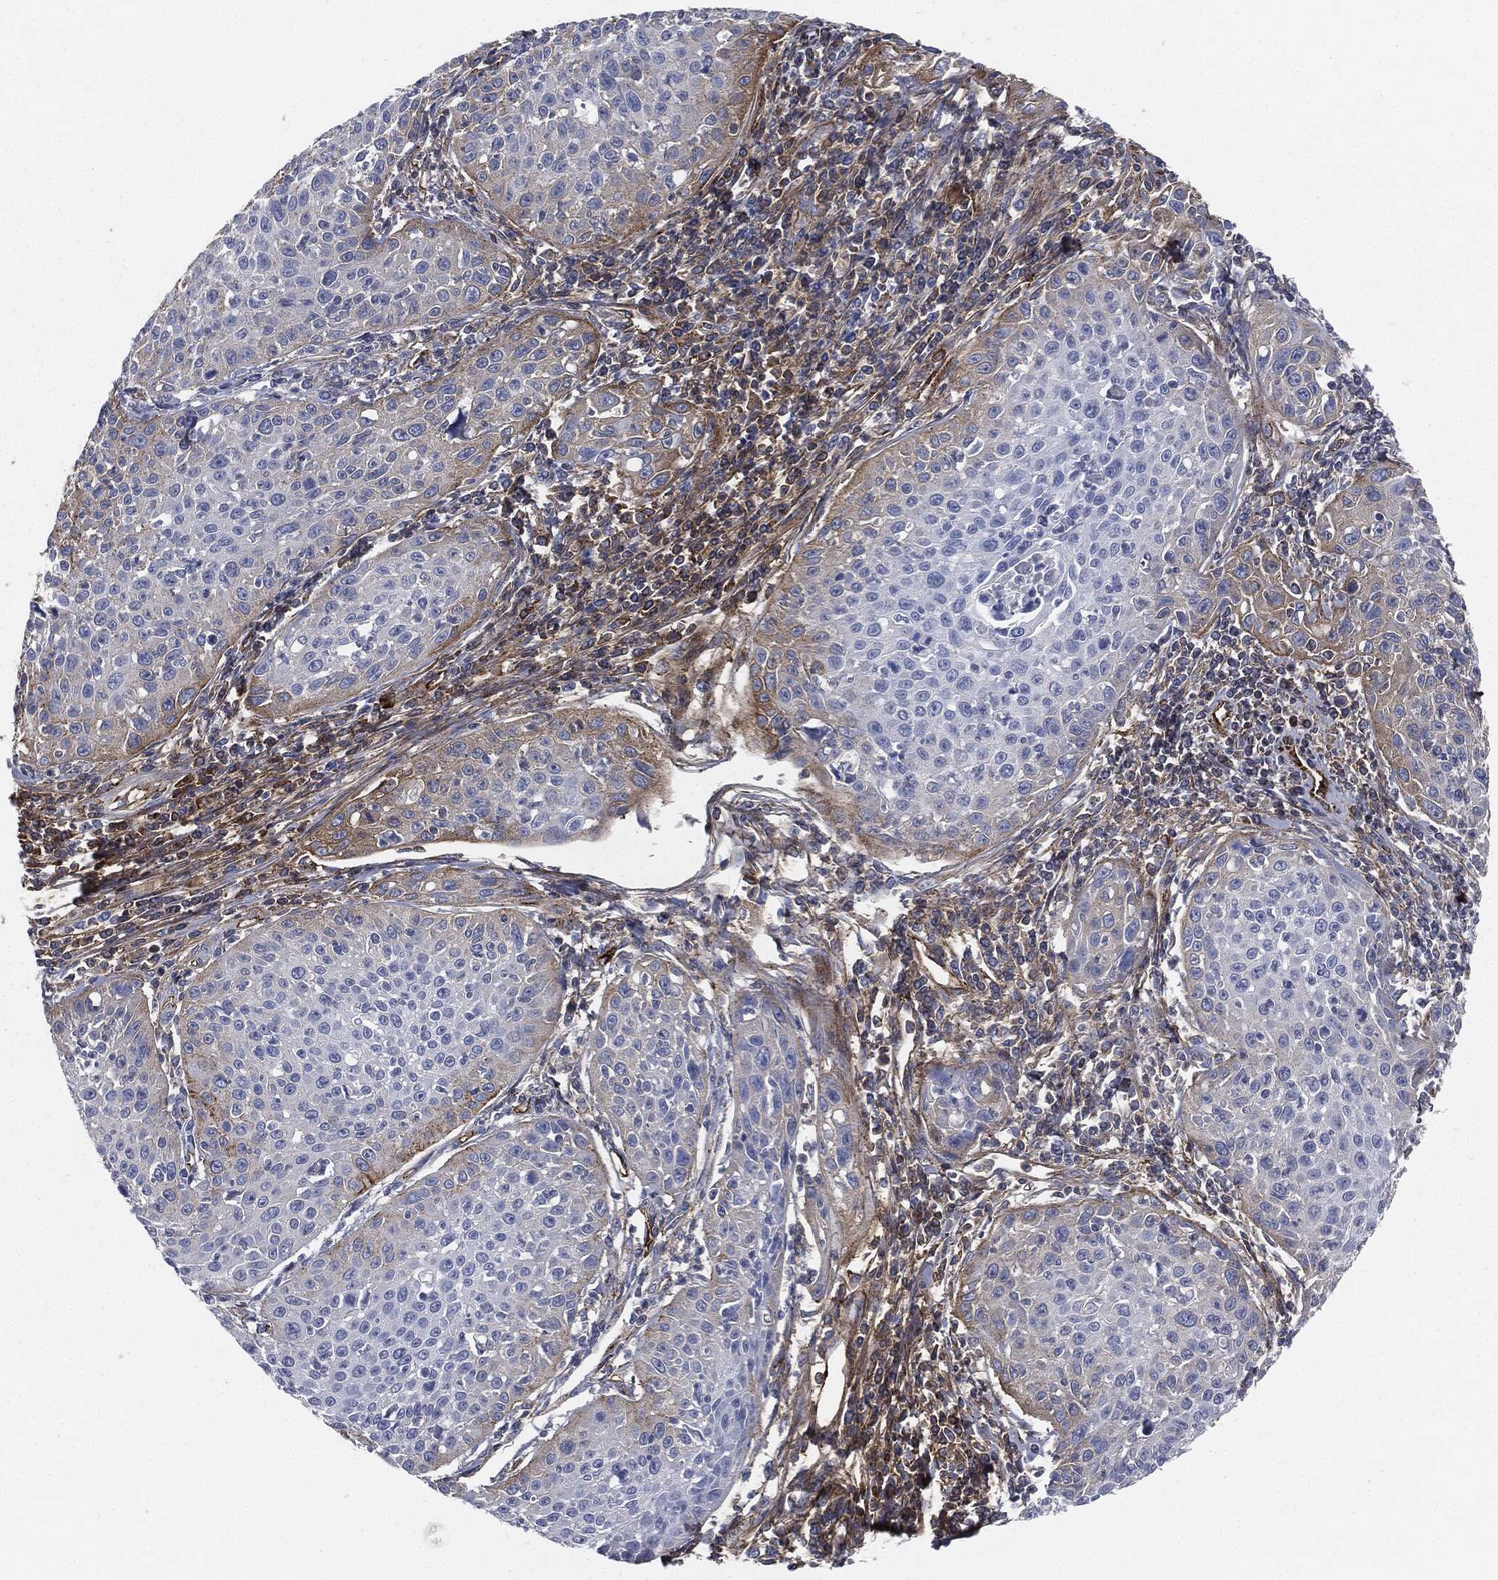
{"staining": {"intensity": "moderate", "quantity": "<25%", "location": "cytoplasmic/membranous"}, "tissue": "cervical cancer", "cell_type": "Tumor cells", "image_type": "cancer", "snomed": [{"axis": "morphology", "description": "Squamous cell carcinoma, NOS"}, {"axis": "topography", "description": "Cervix"}], "caption": "Moderate cytoplasmic/membranous staining is present in about <25% of tumor cells in cervical cancer.", "gene": "APOB", "patient": {"sex": "female", "age": 26}}